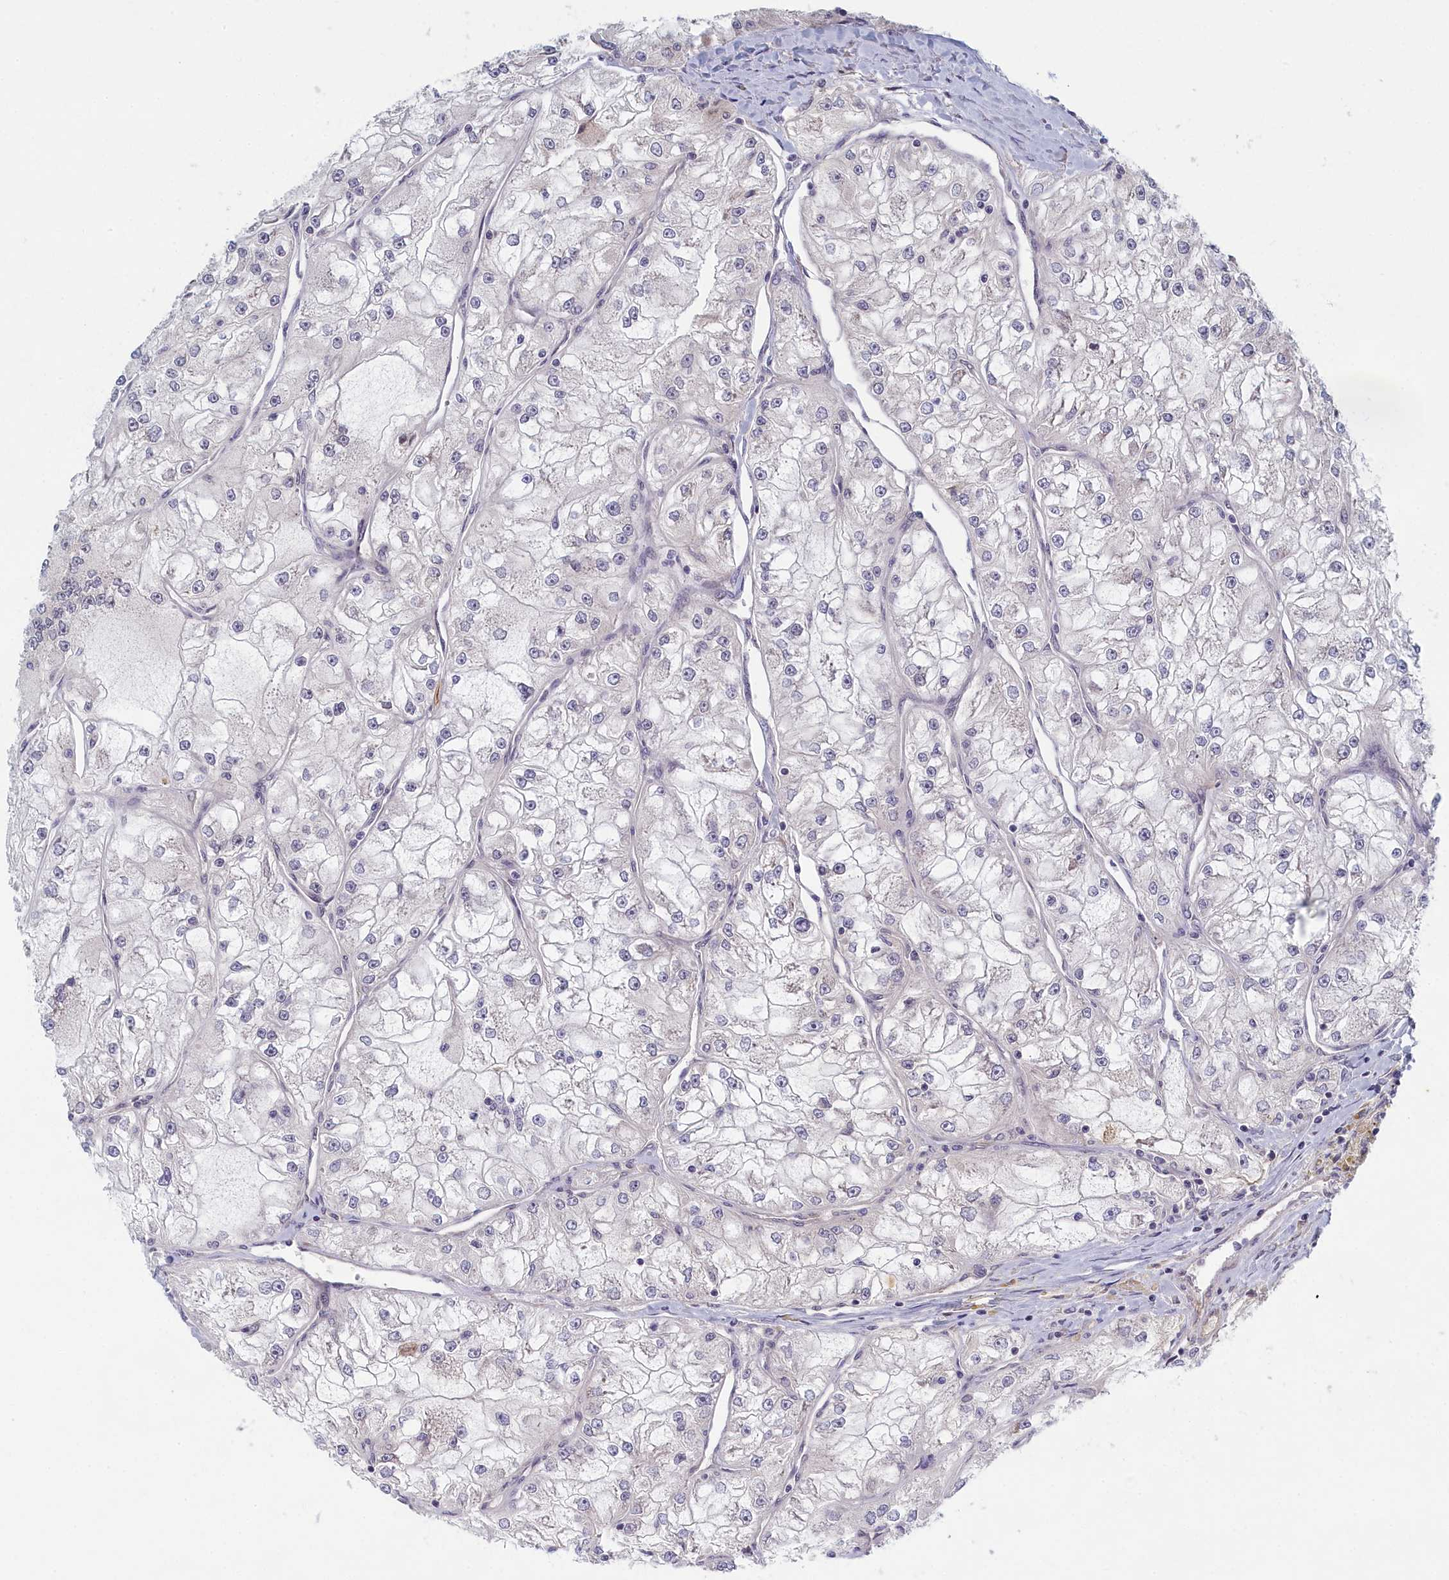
{"staining": {"intensity": "negative", "quantity": "none", "location": "none"}, "tissue": "renal cancer", "cell_type": "Tumor cells", "image_type": "cancer", "snomed": [{"axis": "morphology", "description": "Adenocarcinoma, NOS"}, {"axis": "topography", "description": "Kidney"}], "caption": "This is a histopathology image of IHC staining of renal cancer, which shows no staining in tumor cells. The staining is performed using DAB brown chromogen with nuclei counter-stained in using hematoxylin.", "gene": "DNAJC17", "patient": {"sex": "female", "age": 72}}